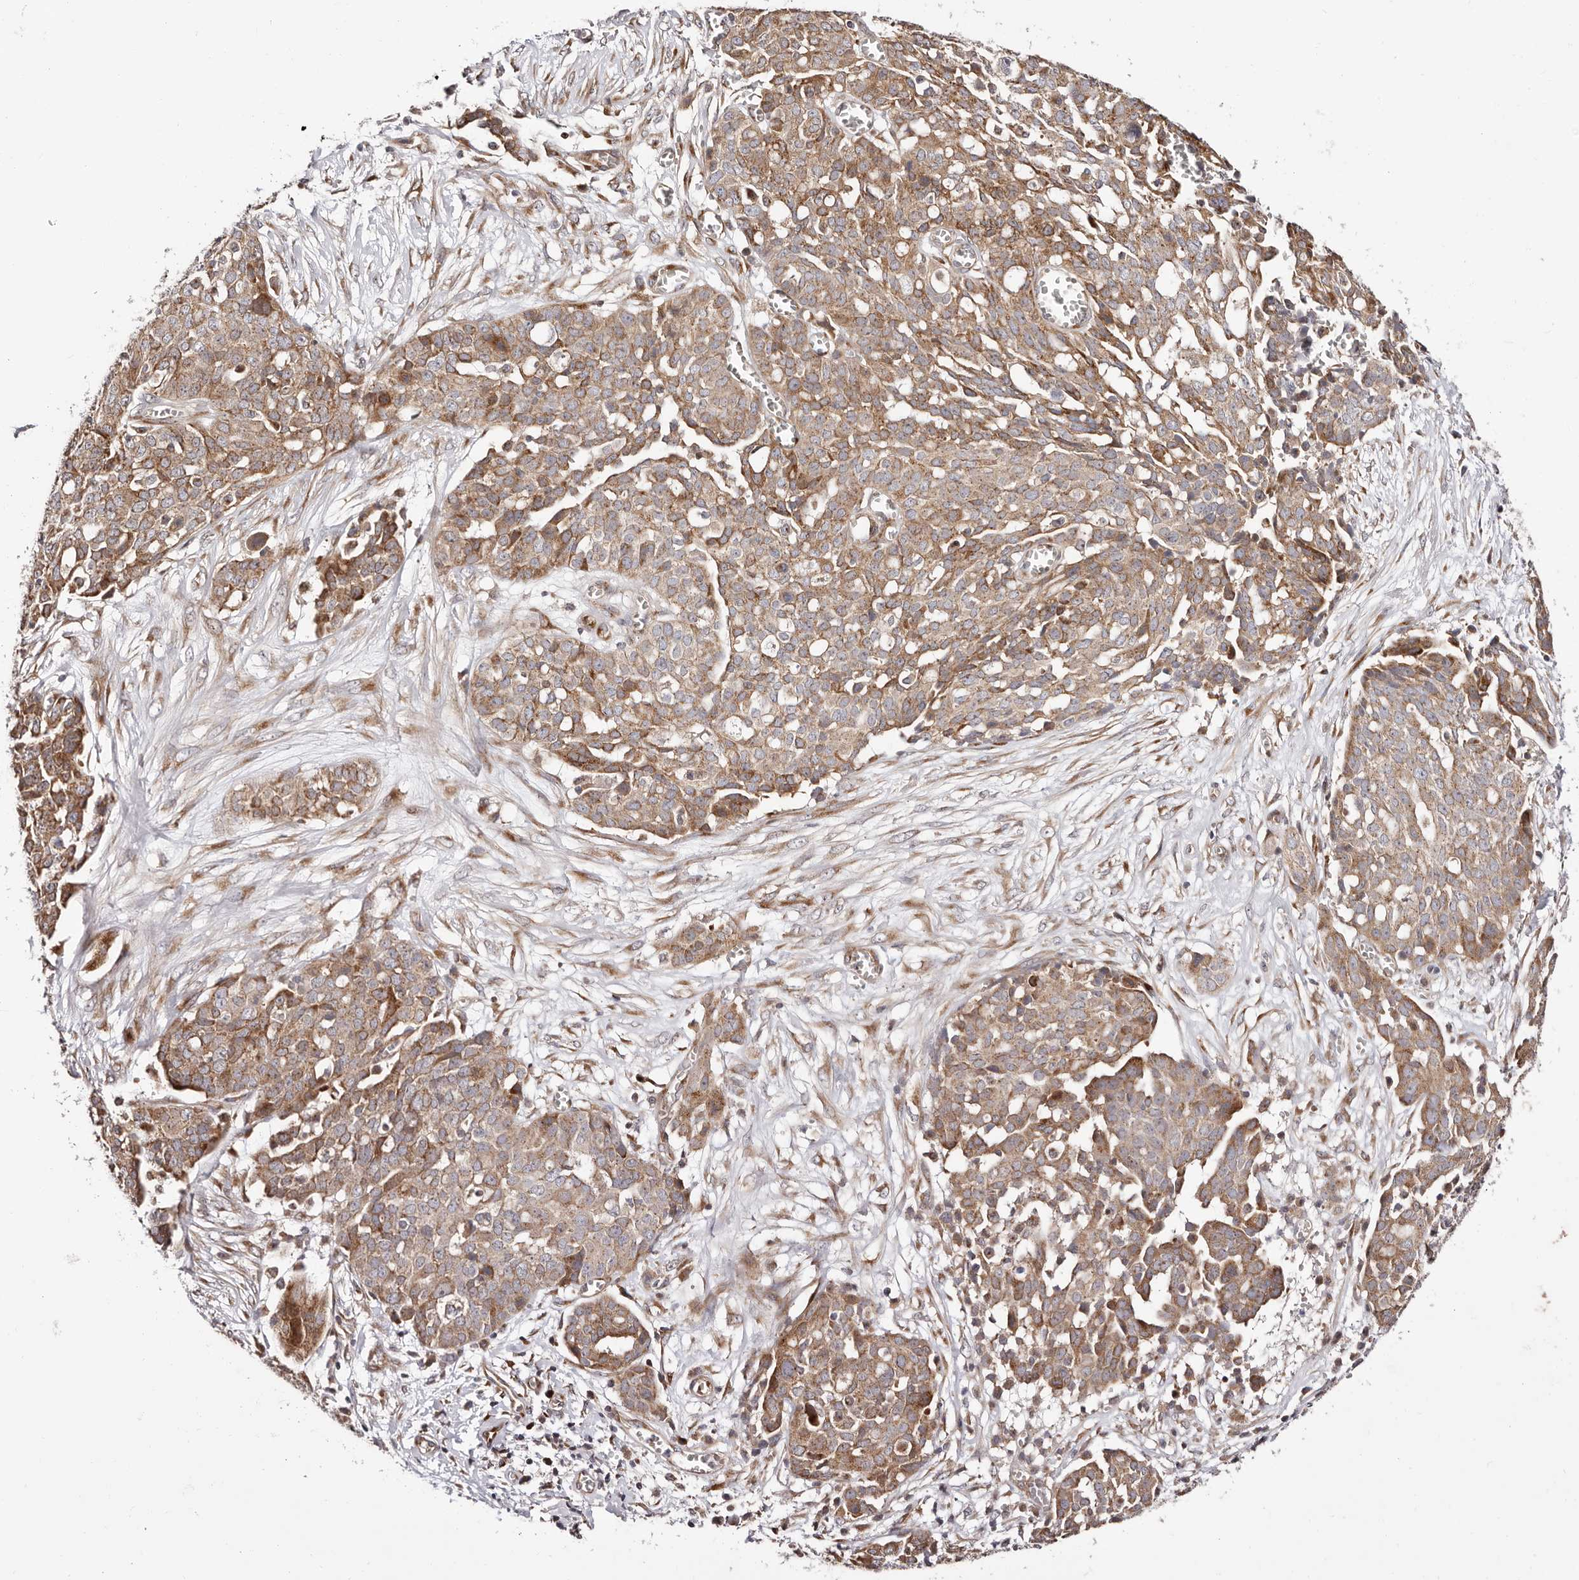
{"staining": {"intensity": "moderate", "quantity": ">75%", "location": "cytoplasmic/membranous"}, "tissue": "ovarian cancer", "cell_type": "Tumor cells", "image_type": "cancer", "snomed": [{"axis": "morphology", "description": "Cystadenocarcinoma, serous, NOS"}, {"axis": "topography", "description": "Soft tissue"}, {"axis": "topography", "description": "Ovary"}], "caption": "Immunohistochemistry (IHC) of ovarian cancer exhibits medium levels of moderate cytoplasmic/membranous expression in approximately >75% of tumor cells.", "gene": "MAPK6", "patient": {"sex": "female", "age": 57}}